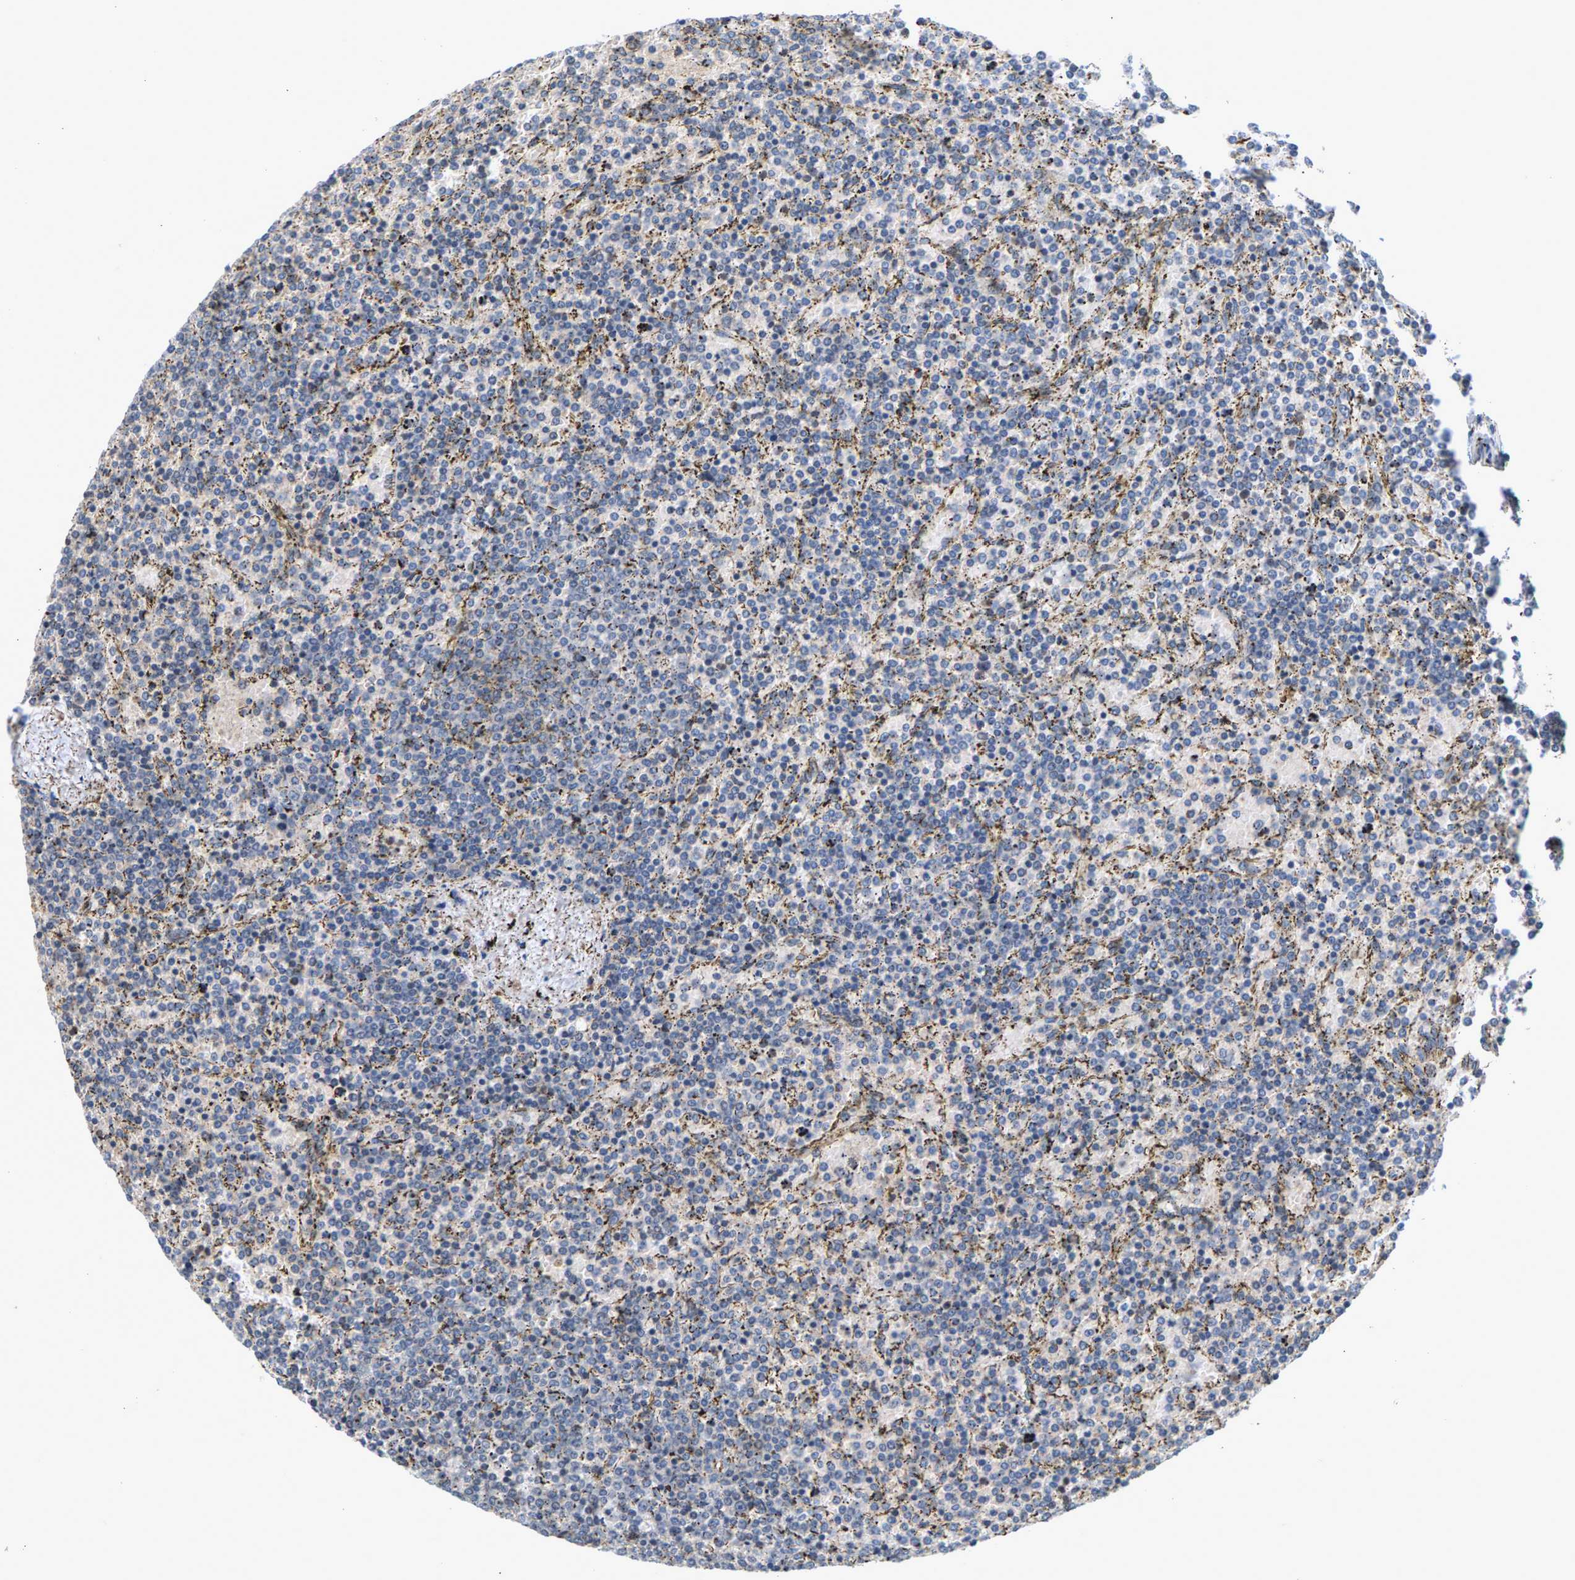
{"staining": {"intensity": "negative", "quantity": "none", "location": "none"}, "tissue": "lymphoma", "cell_type": "Tumor cells", "image_type": "cancer", "snomed": [{"axis": "morphology", "description": "Malignant lymphoma, non-Hodgkin's type, Low grade"}, {"axis": "topography", "description": "Spleen"}], "caption": "This is an IHC histopathology image of human malignant lymphoma, non-Hodgkin's type (low-grade). There is no expression in tumor cells.", "gene": "ZPR1", "patient": {"sex": "female", "age": 77}}